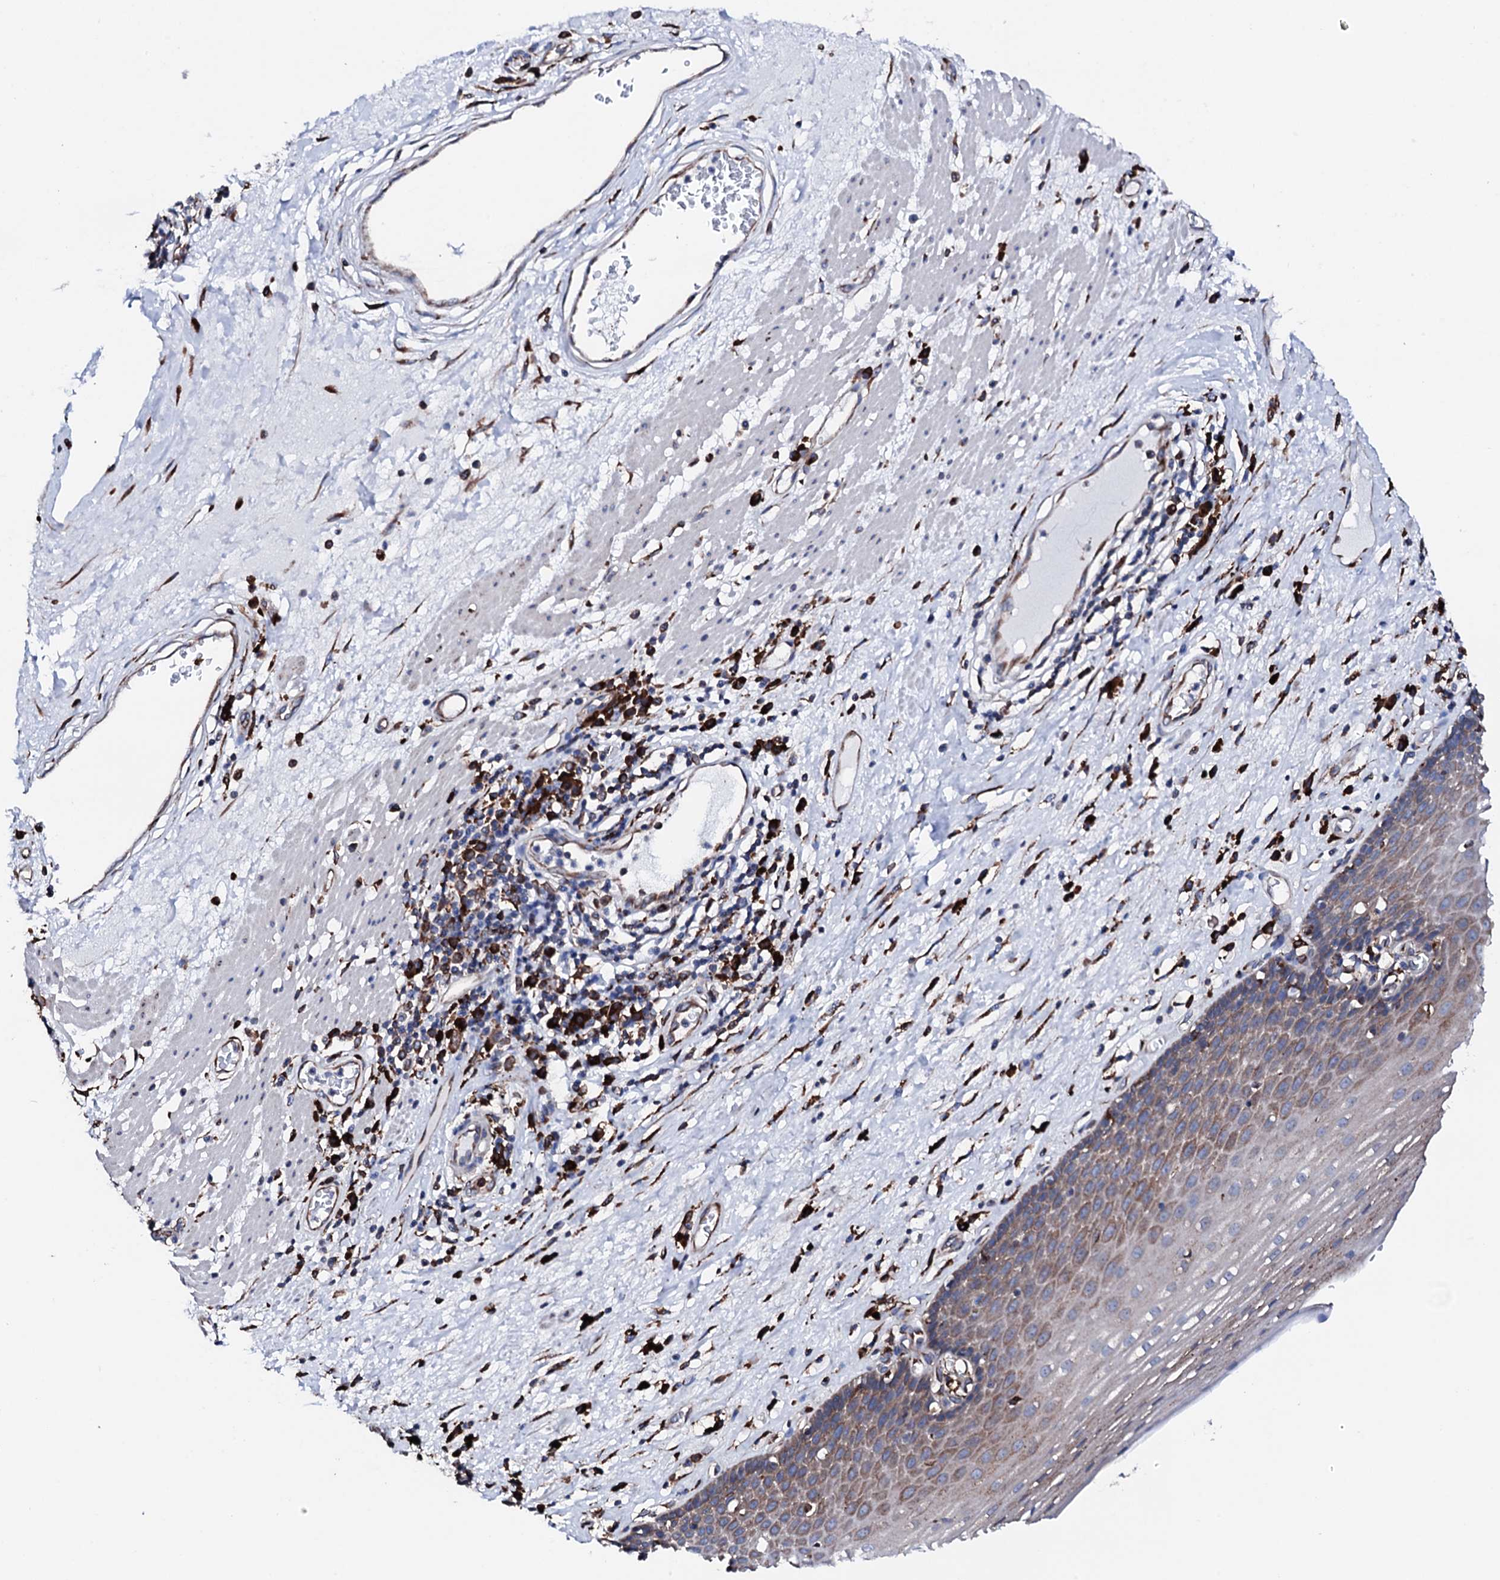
{"staining": {"intensity": "moderate", "quantity": ">75%", "location": "cytoplasmic/membranous"}, "tissue": "esophagus", "cell_type": "Squamous epithelial cells", "image_type": "normal", "snomed": [{"axis": "morphology", "description": "Normal tissue, NOS"}, {"axis": "topography", "description": "Esophagus"}], "caption": "Squamous epithelial cells display moderate cytoplasmic/membranous expression in approximately >75% of cells in normal esophagus.", "gene": "AMDHD1", "patient": {"sex": "male", "age": 62}}